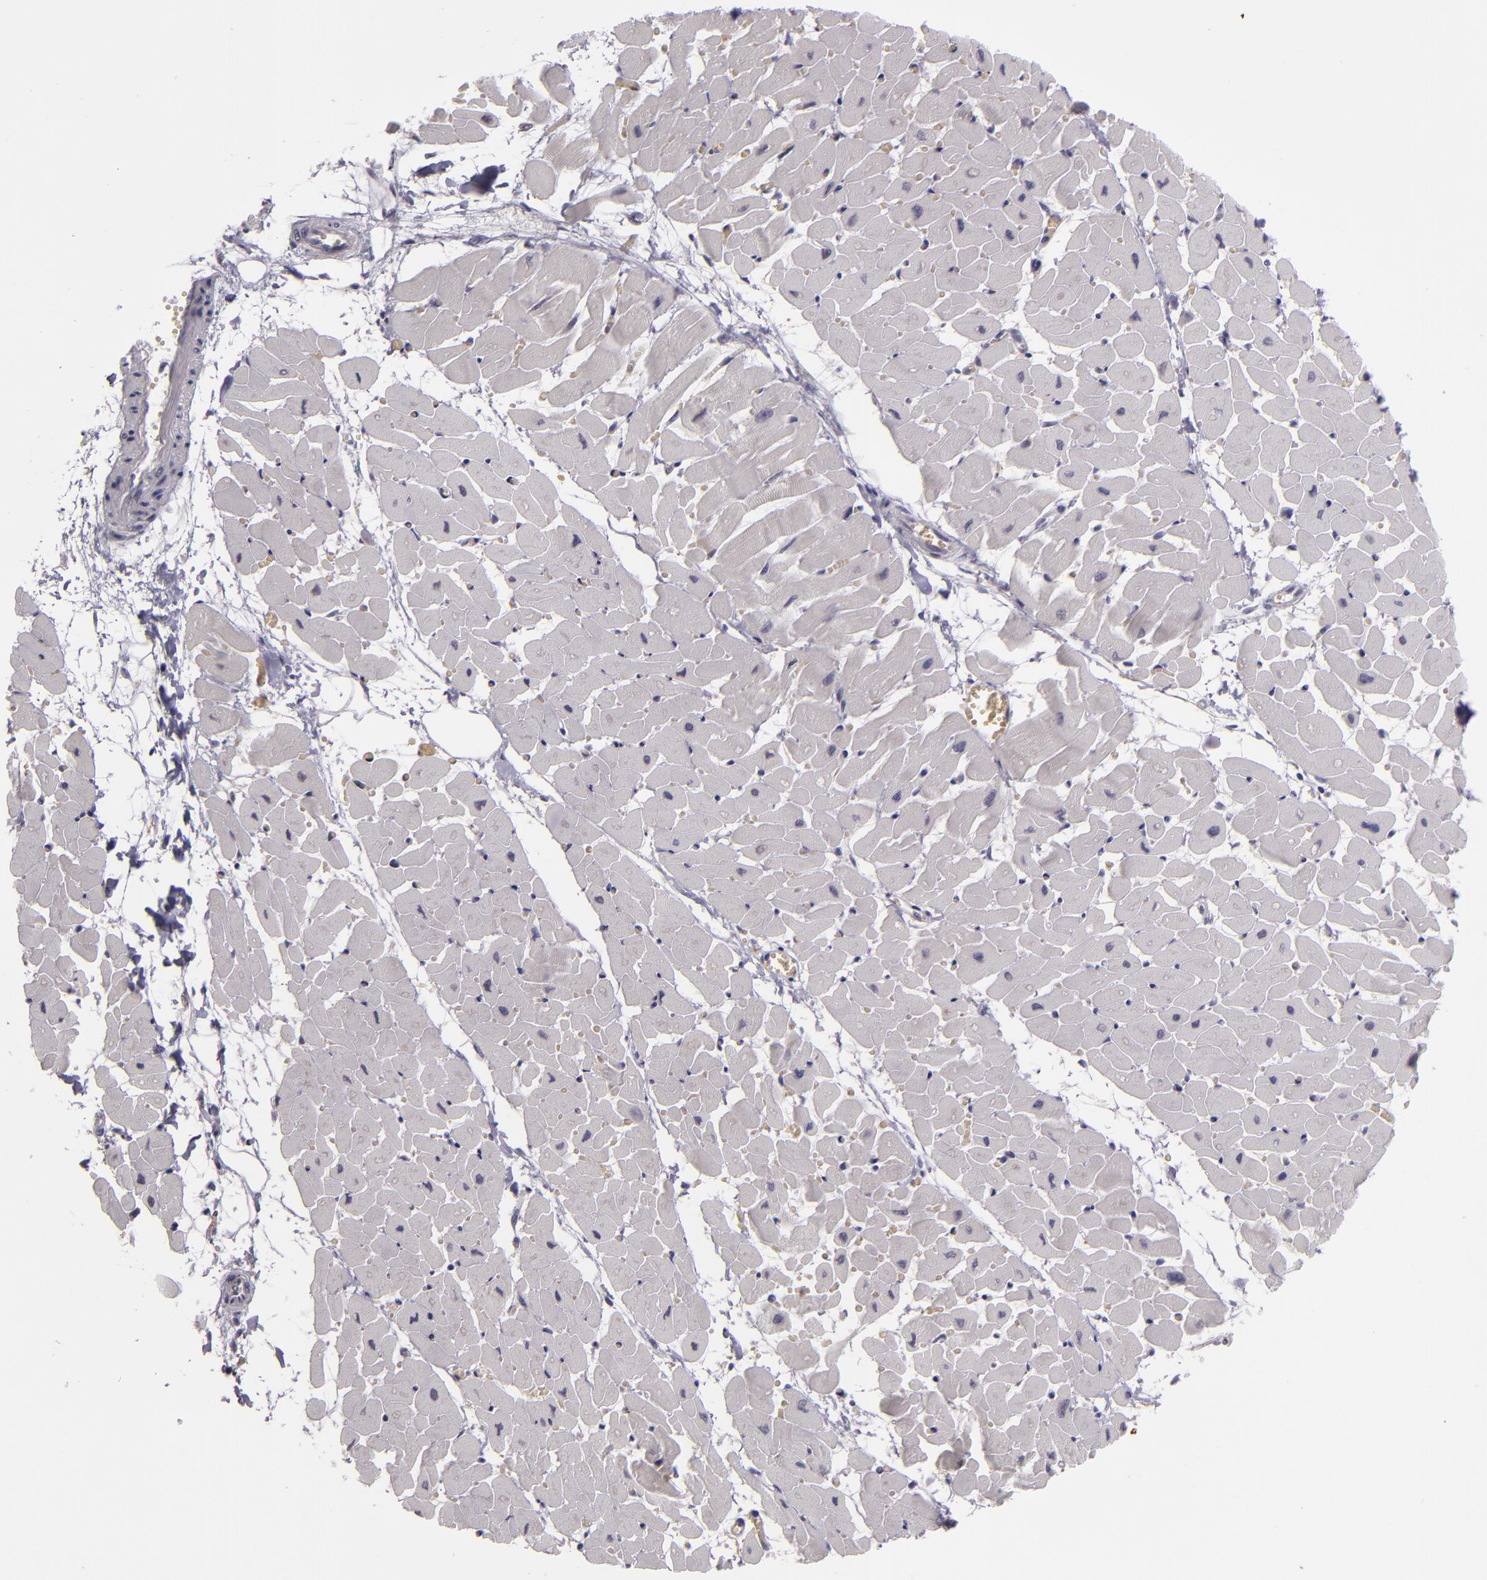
{"staining": {"intensity": "negative", "quantity": "none", "location": "none"}, "tissue": "heart muscle", "cell_type": "Cardiomyocytes", "image_type": "normal", "snomed": [{"axis": "morphology", "description": "Normal tissue, NOS"}, {"axis": "topography", "description": "Heart"}], "caption": "Human heart muscle stained for a protein using immunohistochemistry displays no positivity in cardiomyocytes.", "gene": "SNCB", "patient": {"sex": "female", "age": 19}}